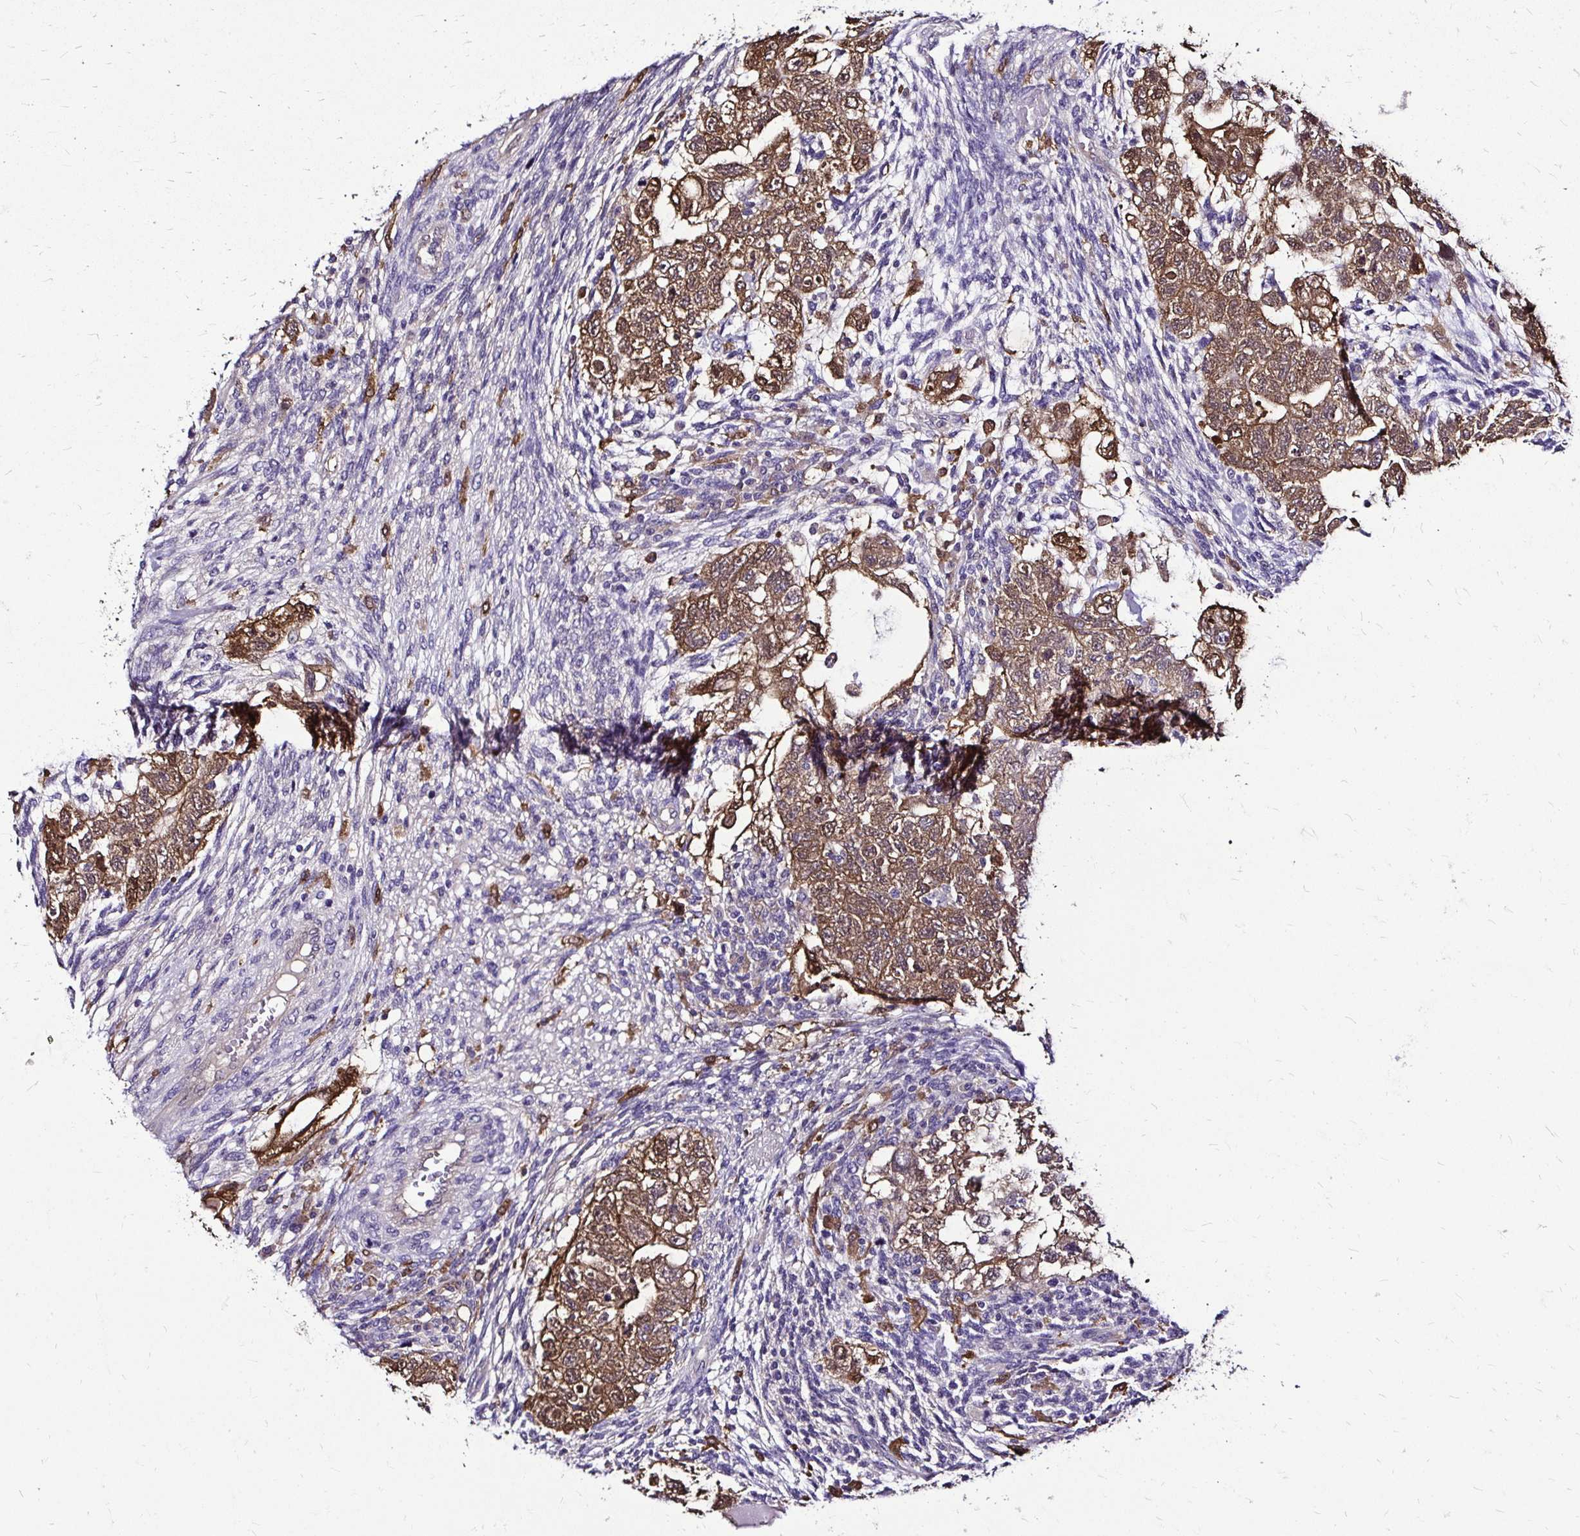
{"staining": {"intensity": "moderate", "quantity": ">75%", "location": "cytoplasmic/membranous,nuclear"}, "tissue": "testis cancer", "cell_type": "Tumor cells", "image_type": "cancer", "snomed": [{"axis": "morphology", "description": "Normal tissue, NOS"}, {"axis": "morphology", "description": "Carcinoma, Embryonal, NOS"}, {"axis": "topography", "description": "Testis"}], "caption": "A medium amount of moderate cytoplasmic/membranous and nuclear staining is present in about >75% of tumor cells in embryonal carcinoma (testis) tissue.", "gene": "IDH1", "patient": {"sex": "male", "age": 36}}